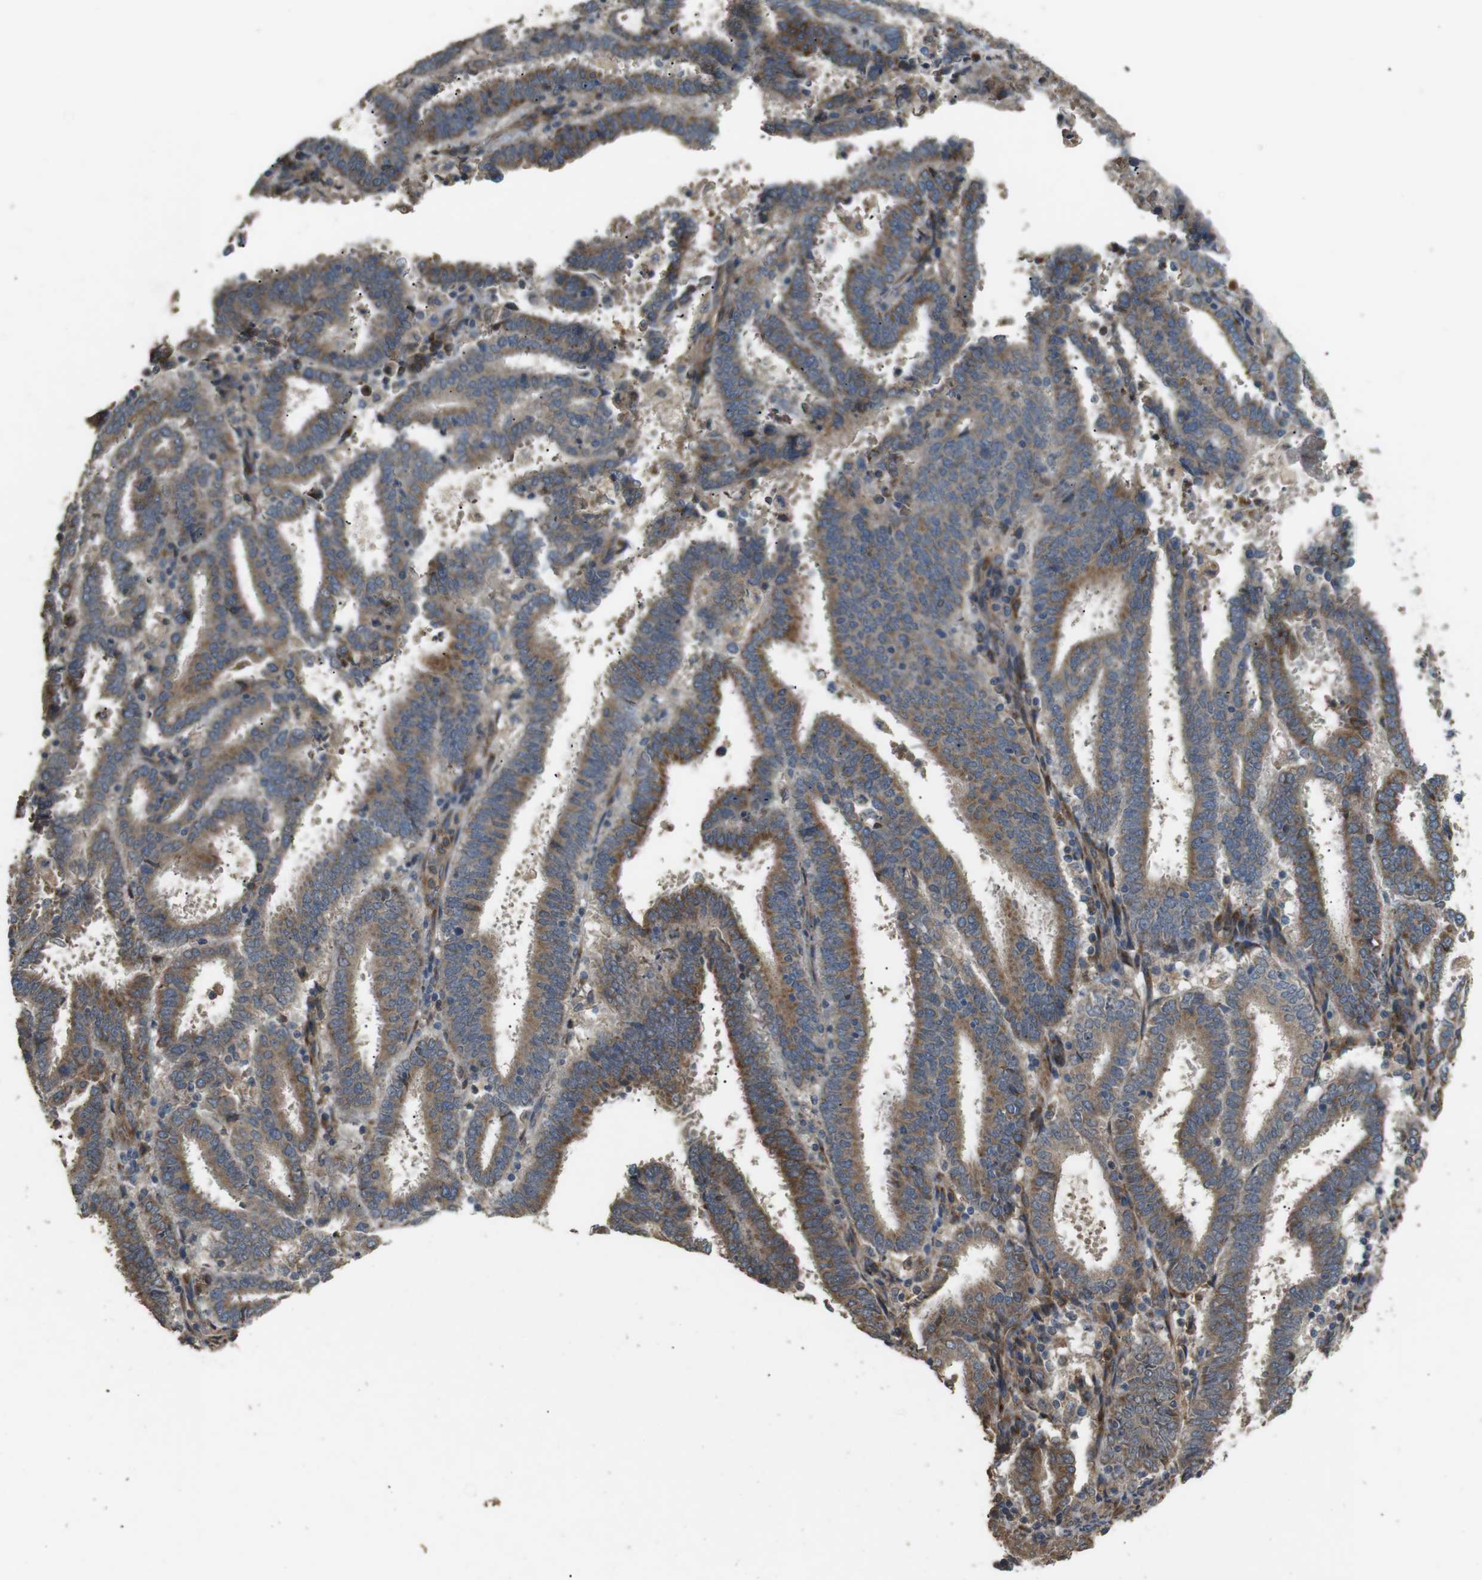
{"staining": {"intensity": "moderate", "quantity": ">75%", "location": "cytoplasmic/membranous"}, "tissue": "endometrial cancer", "cell_type": "Tumor cells", "image_type": "cancer", "snomed": [{"axis": "morphology", "description": "Adenocarcinoma, NOS"}, {"axis": "topography", "description": "Uterus"}], "caption": "Tumor cells demonstrate medium levels of moderate cytoplasmic/membranous expression in approximately >75% of cells in endometrial adenocarcinoma.", "gene": "ARHGAP24", "patient": {"sex": "female", "age": 83}}